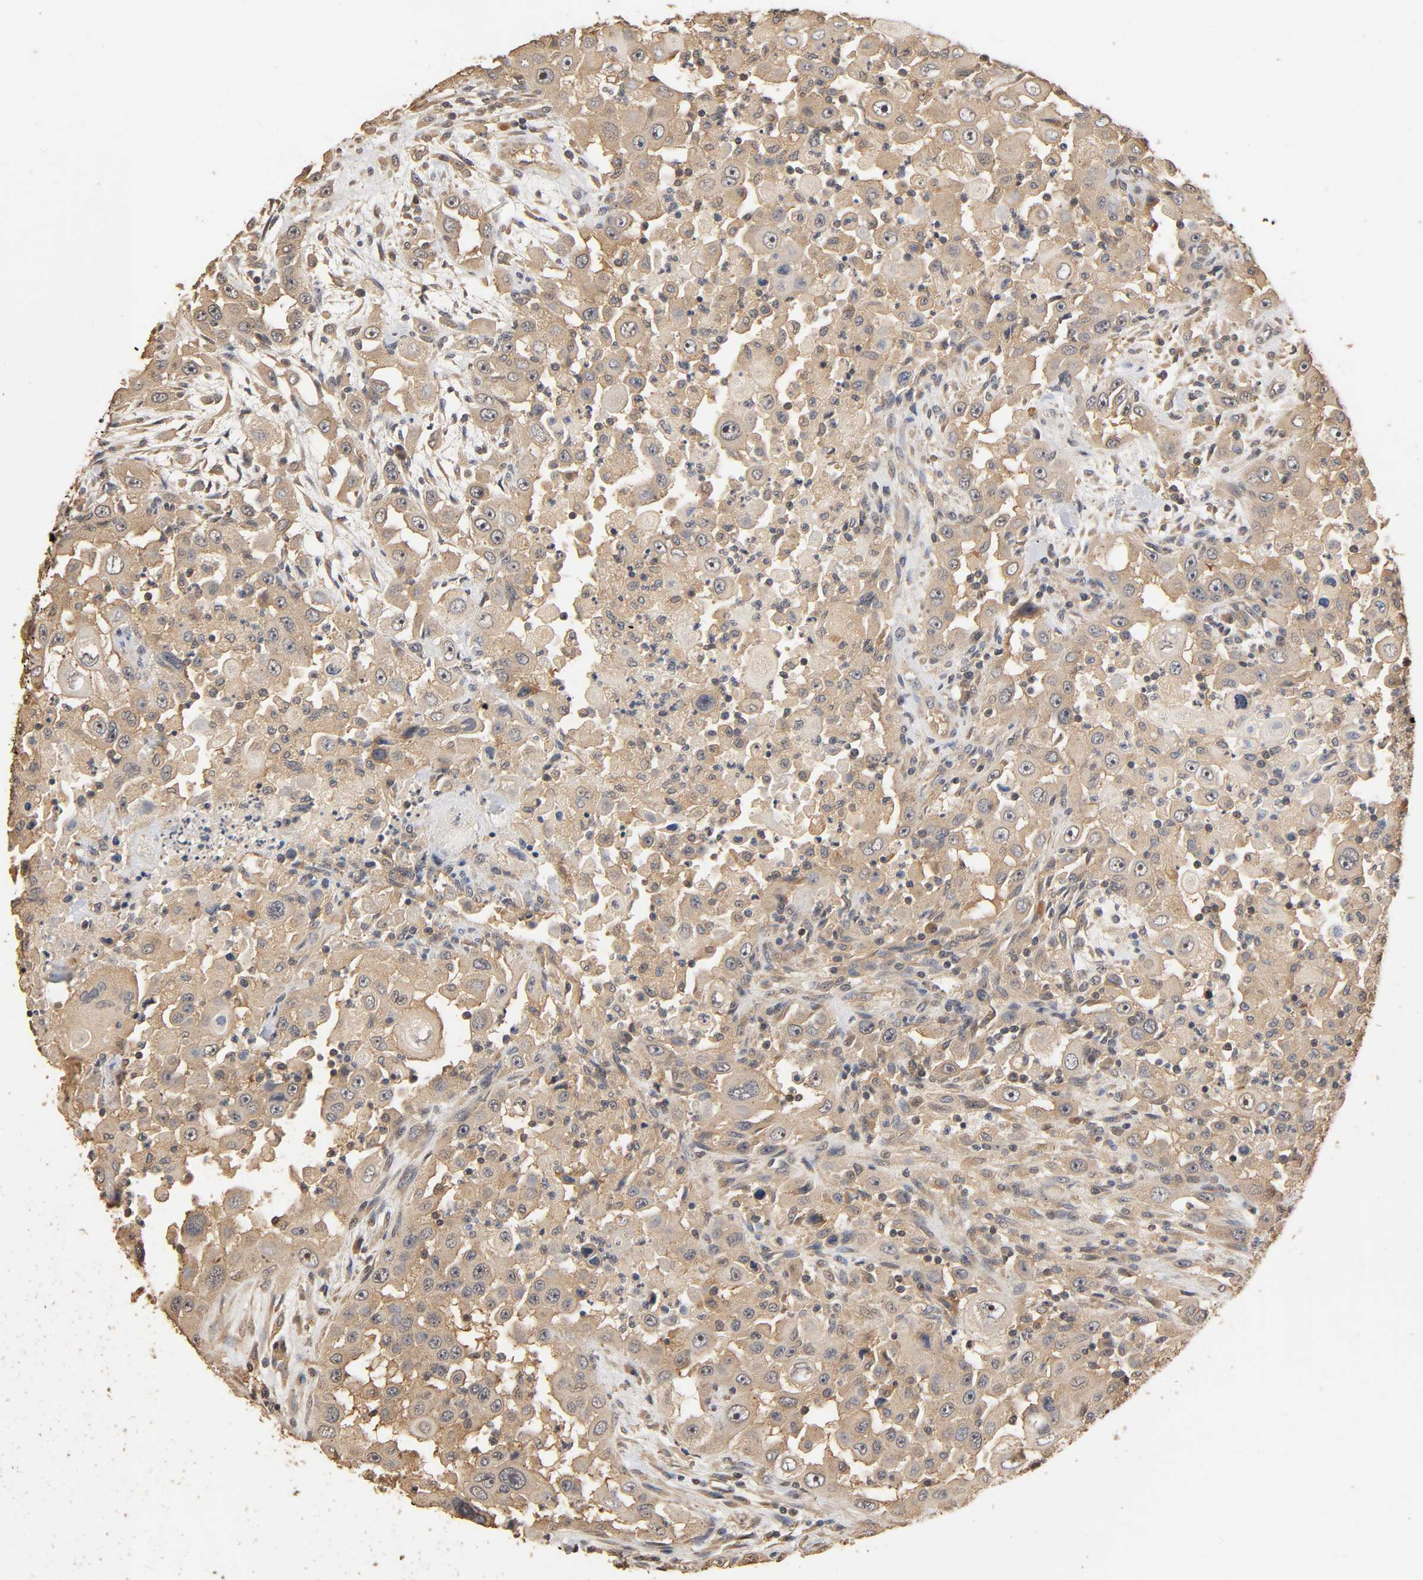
{"staining": {"intensity": "weak", "quantity": ">75%", "location": "cytoplasmic/membranous"}, "tissue": "head and neck cancer", "cell_type": "Tumor cells", "image_type": "cancer", "snomed": [{"axis": "morphology", "description": "Carcinoma, NOS"}, {"axis": "topography", "description": "Head-Neck"}], "caption": "DAB (3,3'-diaminobenzidine) immunohistochemical staining of human head and neck cancer displays weak cytoplasmic/membranous protein positivity in approximately >75% of tumor cells.", "gene": "ARHGEF7", "patient": {"sex": "male", "age": 87}}